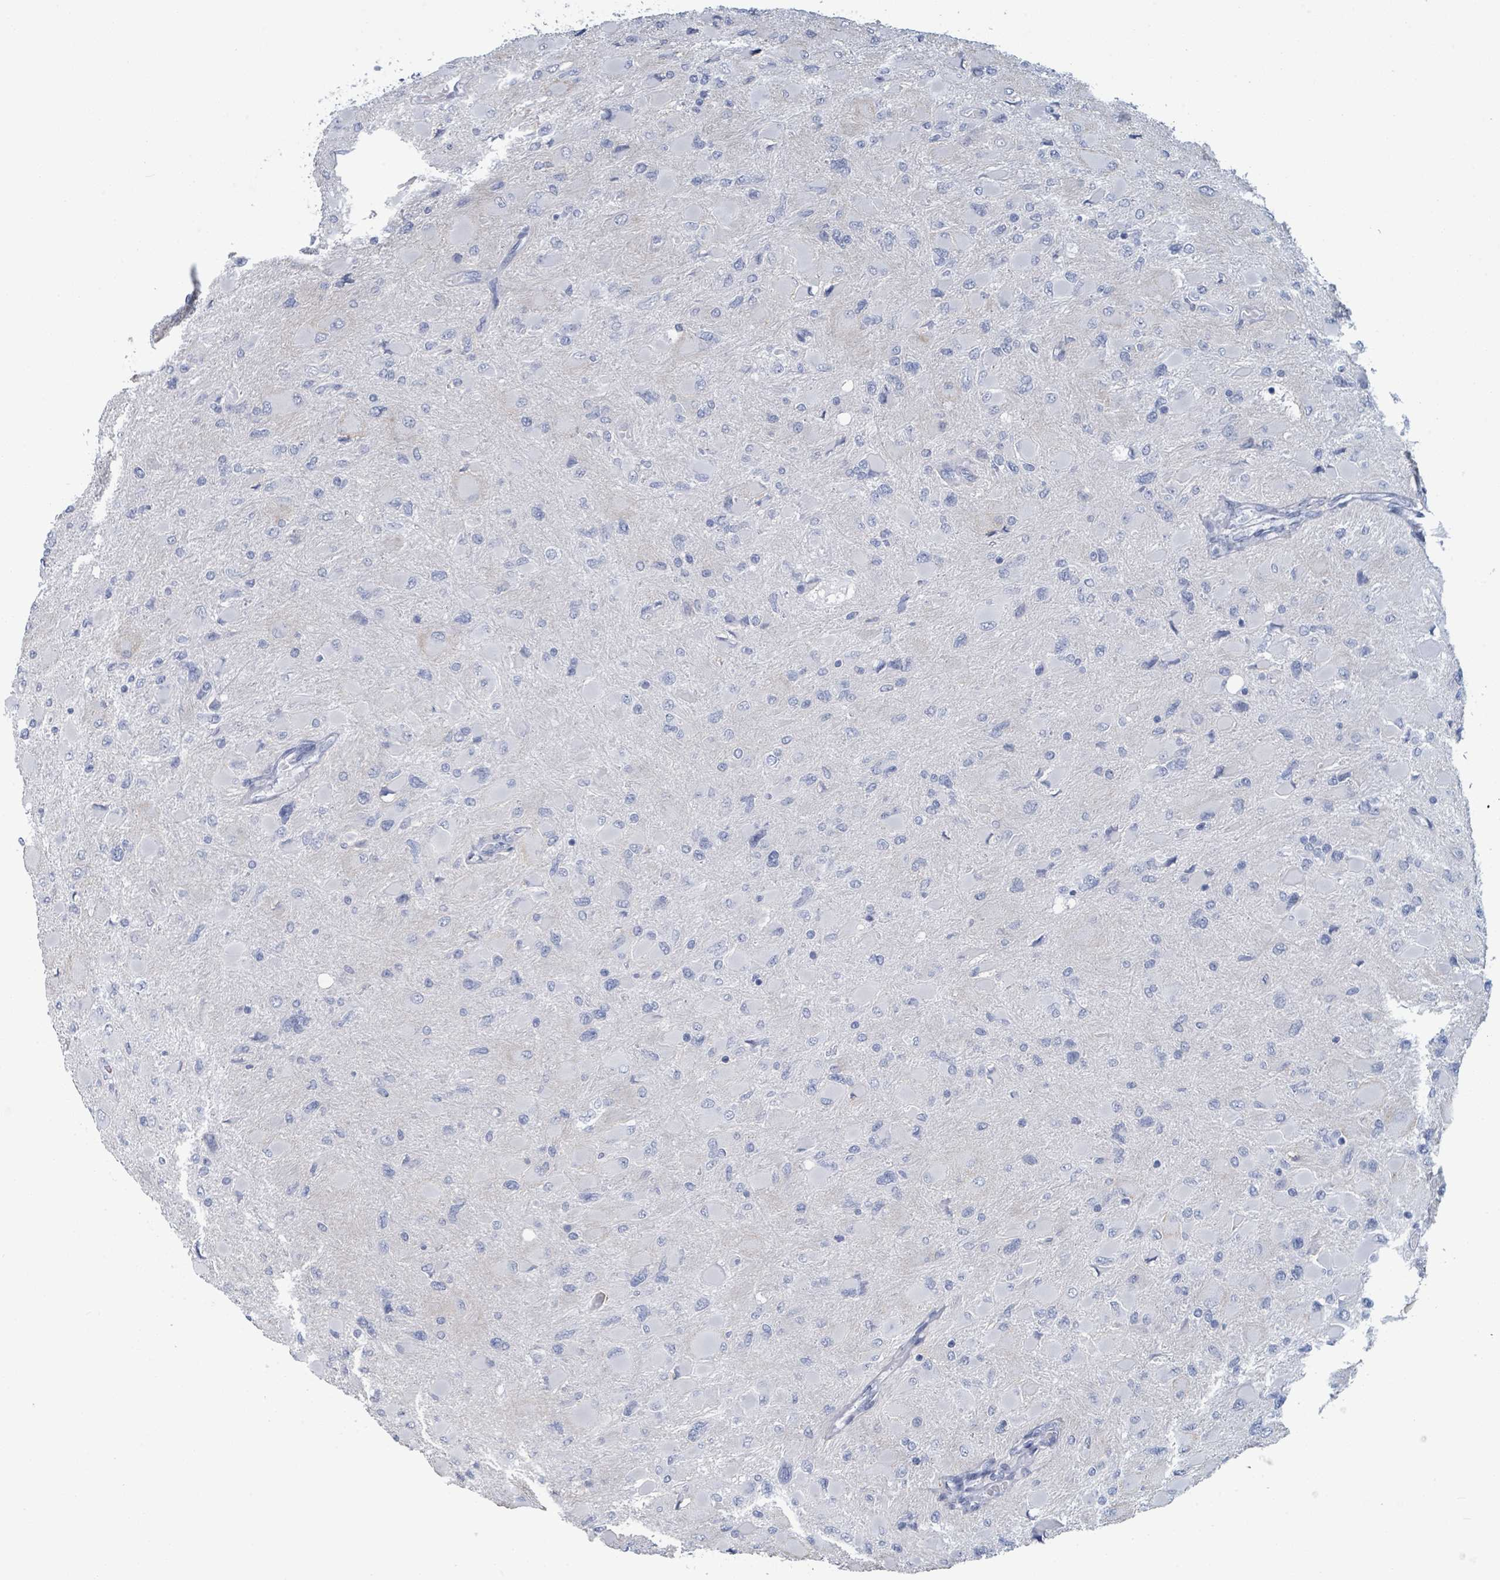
{"staining": {"intensity": "negative", "quantity": "none", "location": "none"}, "tissue": "glioma", "cell_type": "Tumor cells", "image_type": "cancer", "snomed": [{"axis": "morphology", "description": "Glioma, malignant, High grade"}, {"axis": "topography", "description": "Cerebral cortex"}], "caption": "Image shows no significant protein expression in tumor cells of malignant glioma (high-grade).", "gene": "VPS13D", "patient": {"sex": "female", "age": 36}}